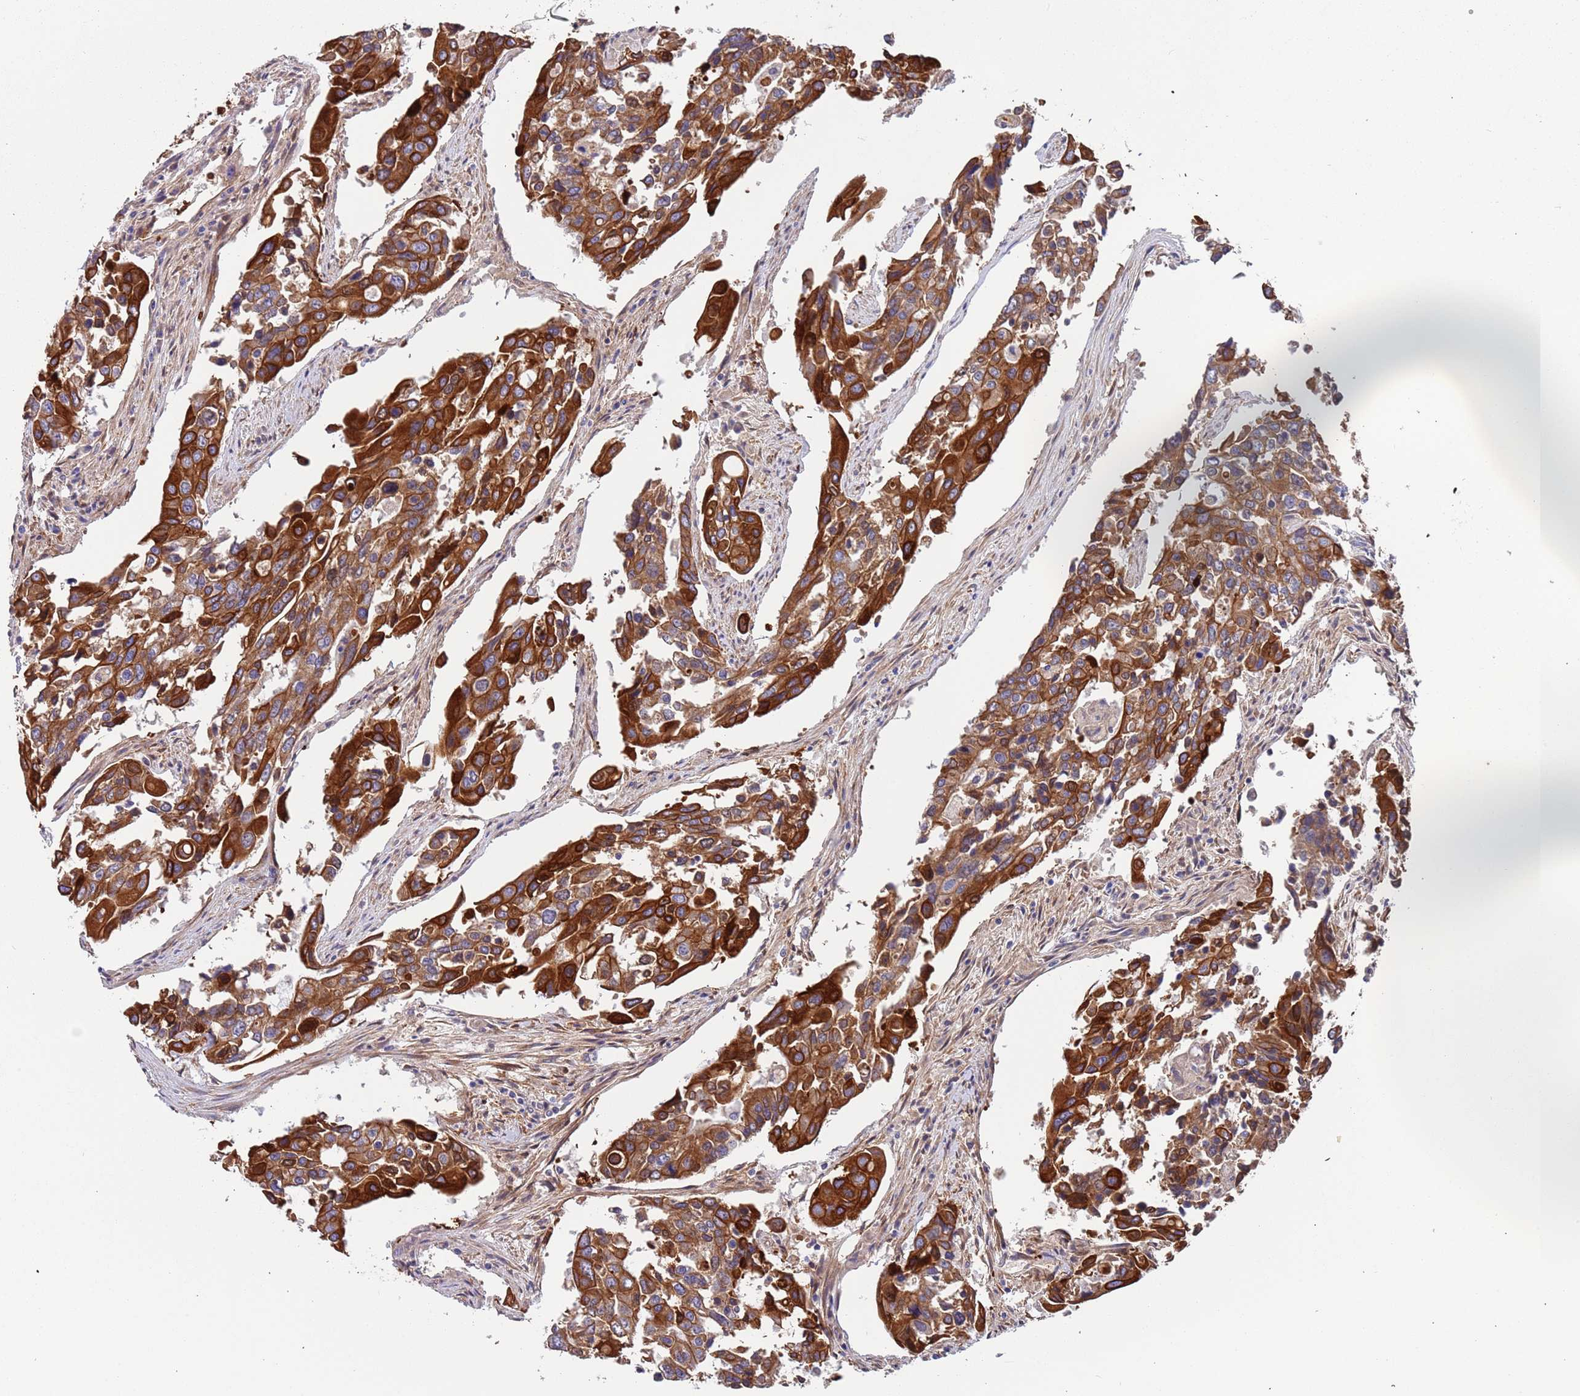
{"staining": {"intensity": "strong", "quantity": ">75%", "location": "cytoplasmic/membranous"}, "tissue": "colorectal cancer", "cell_type": "Tumor cells", "image_type": "cancer", "snomed": [{"axis": "morphology", "description": "Adenocarcinoma, NOS"}, {"axis": "topography", "description": "Colon"}], "caption": "This is a photomicrograph of IHC staining of colorectal adenocarcinoma, which shows strong staining in the cytoplasmic/membranous of tumor cells.", "gene": "LAMB4", "patient": {"sex": "male", "age": 77}}